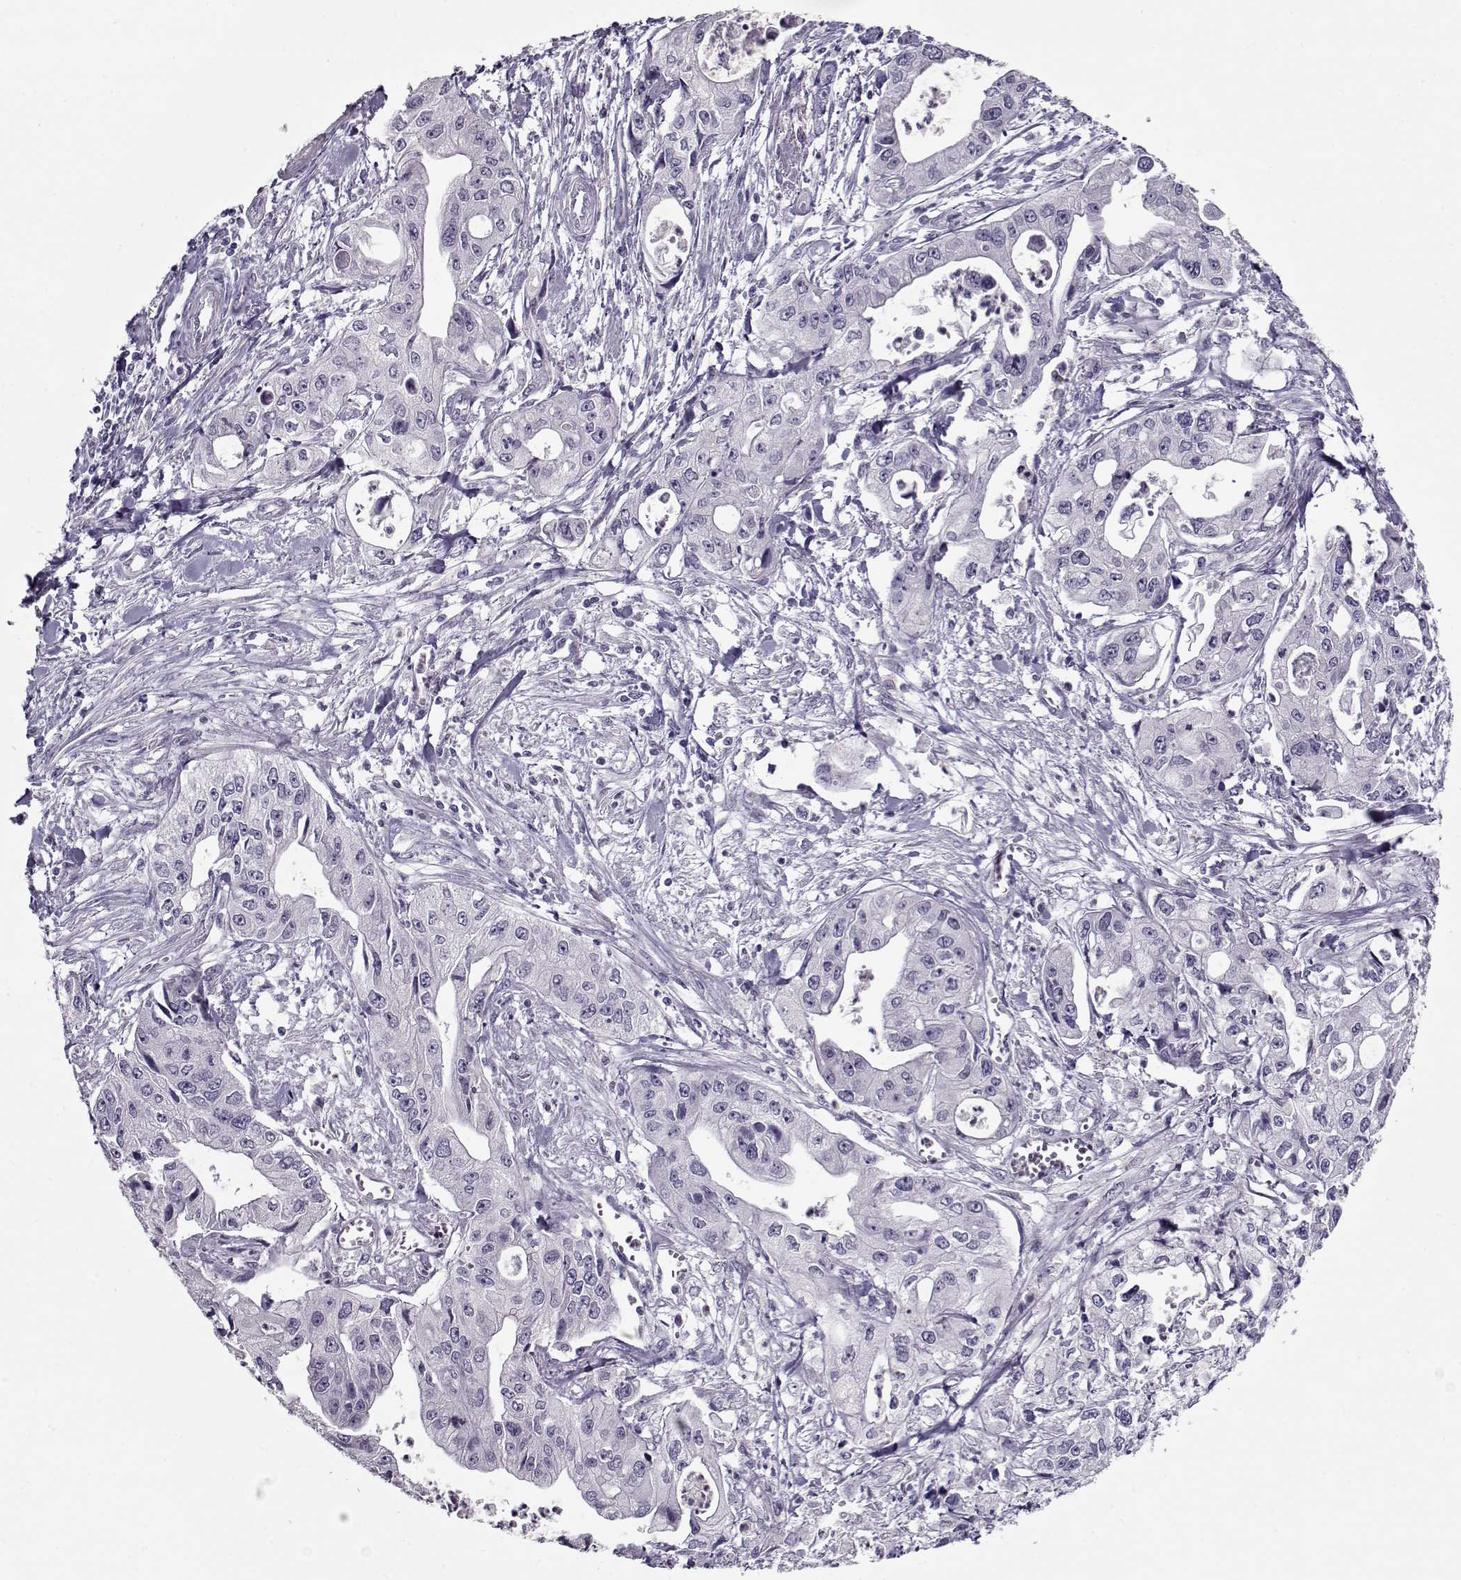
{"staining": {"intensity": "negative", "quantity": "none", "location": "none"}, "tissue": "pancreatic cancer", "cell_type": "Tumor cells", "image_type": "cancer", "snomed": [{"axis": "morphology", "description": "Adenocarcinoma, NOS"}, {"axis": "topography", "description": "Pancreas"}], "caption": "Tumor cells show no significant expression in adenocarcinoma (pancreatic). (DAB (3,3'-diaminobenzidine) immunohistochemistry with hematoxylin counter stain).", "gene": "CIBAR1", "patient": {"sex": "male", "age": 70}}